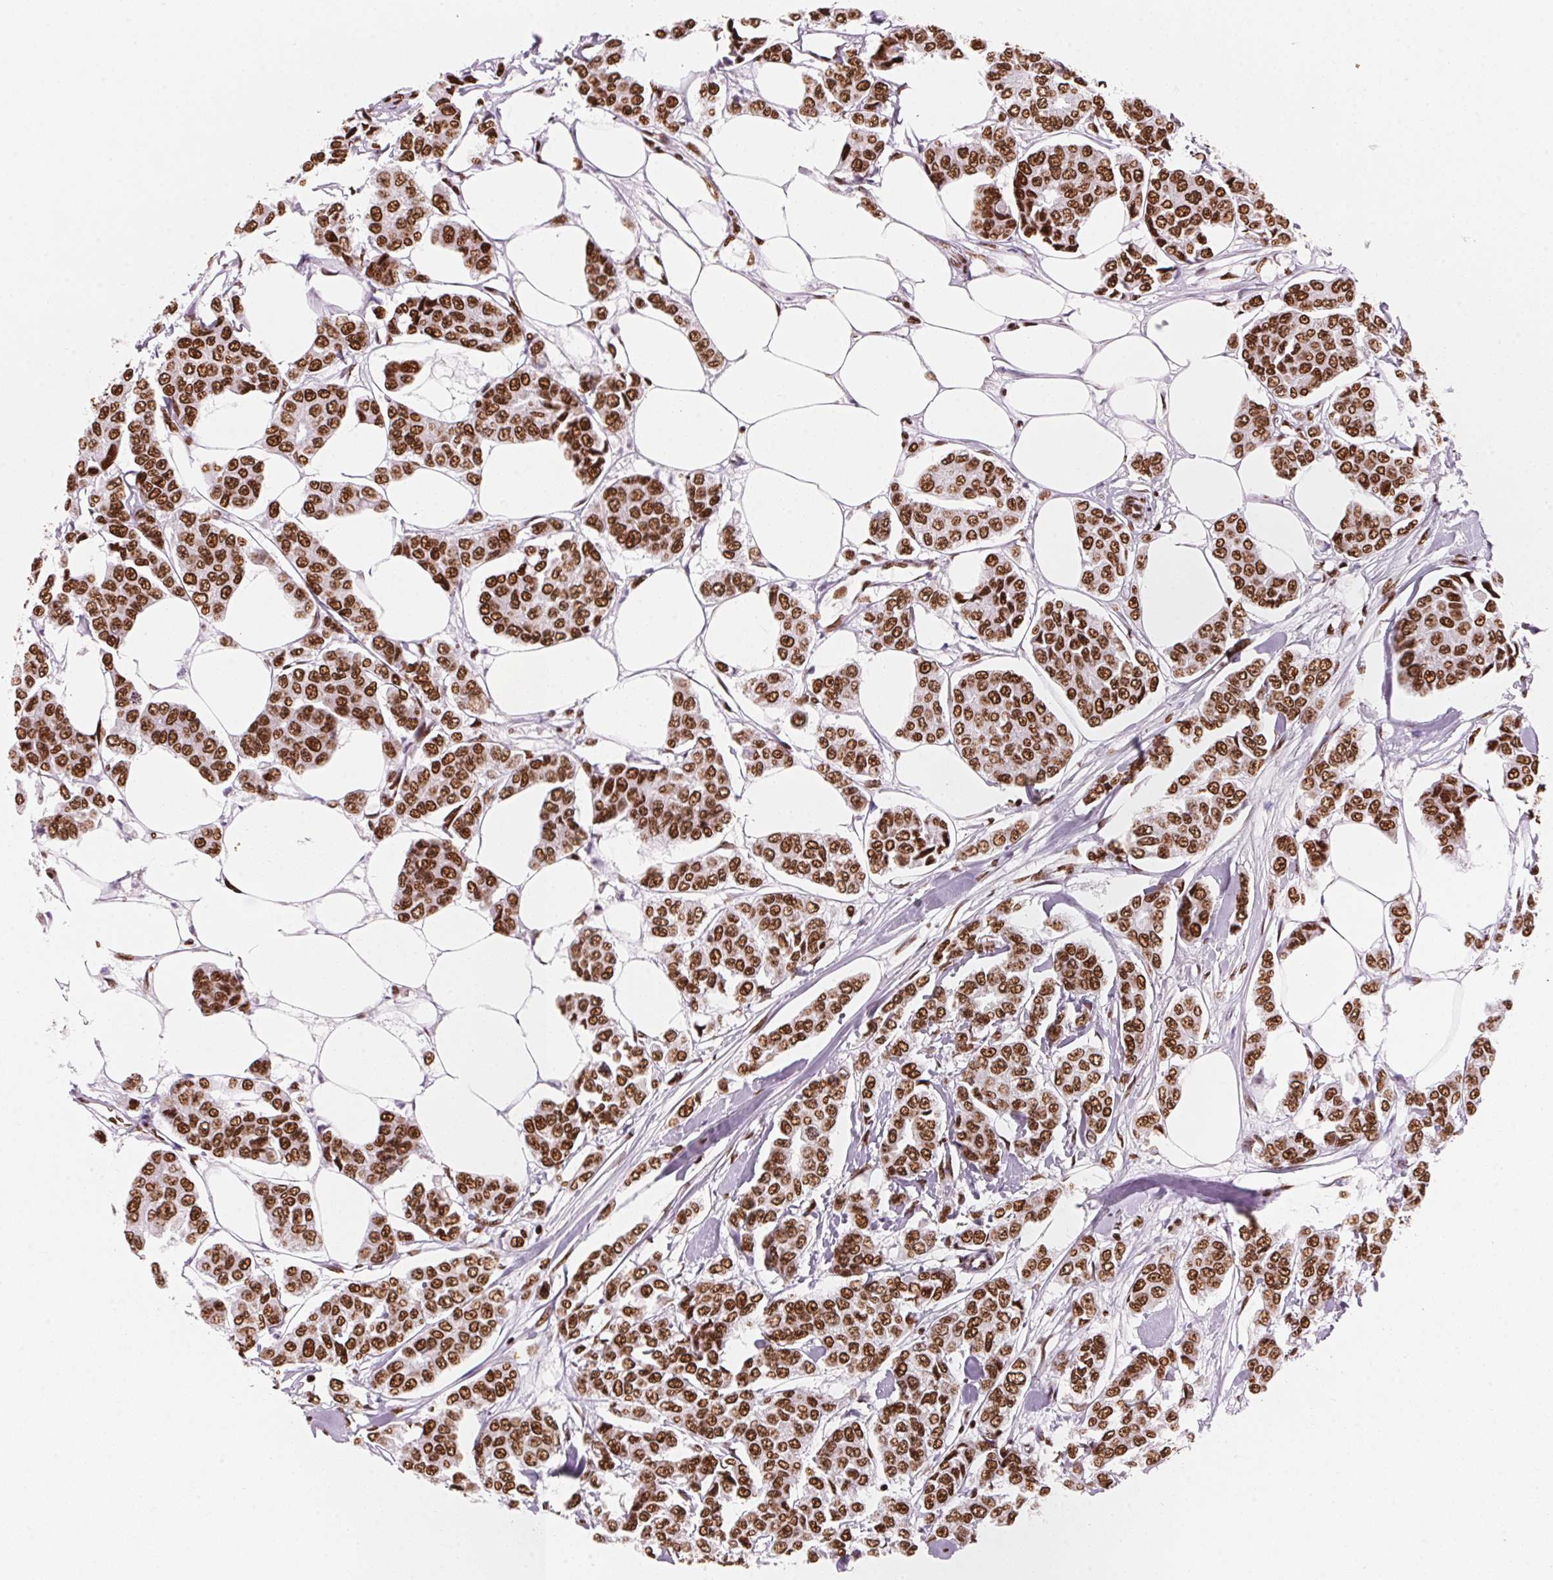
{"staining": {"intensity": "strong", "quantity": ">75%", "location": "nuclear"}, "tissue": "breast cancer", "cell_type": "Tumor cells", "image_type": "cancer", "snomed": [{"axis": "morphology", "description": "Duct carcinoma"}, {"axis": "topography", "description": "Breast"}], "caption": "Immunohistochemical staining of breast cancer reveals high levels of strong nuclear protein expression in about >75% of tumor cells.", "gene": "NXF1", "patient": {"sex": "female", "age": 94}}